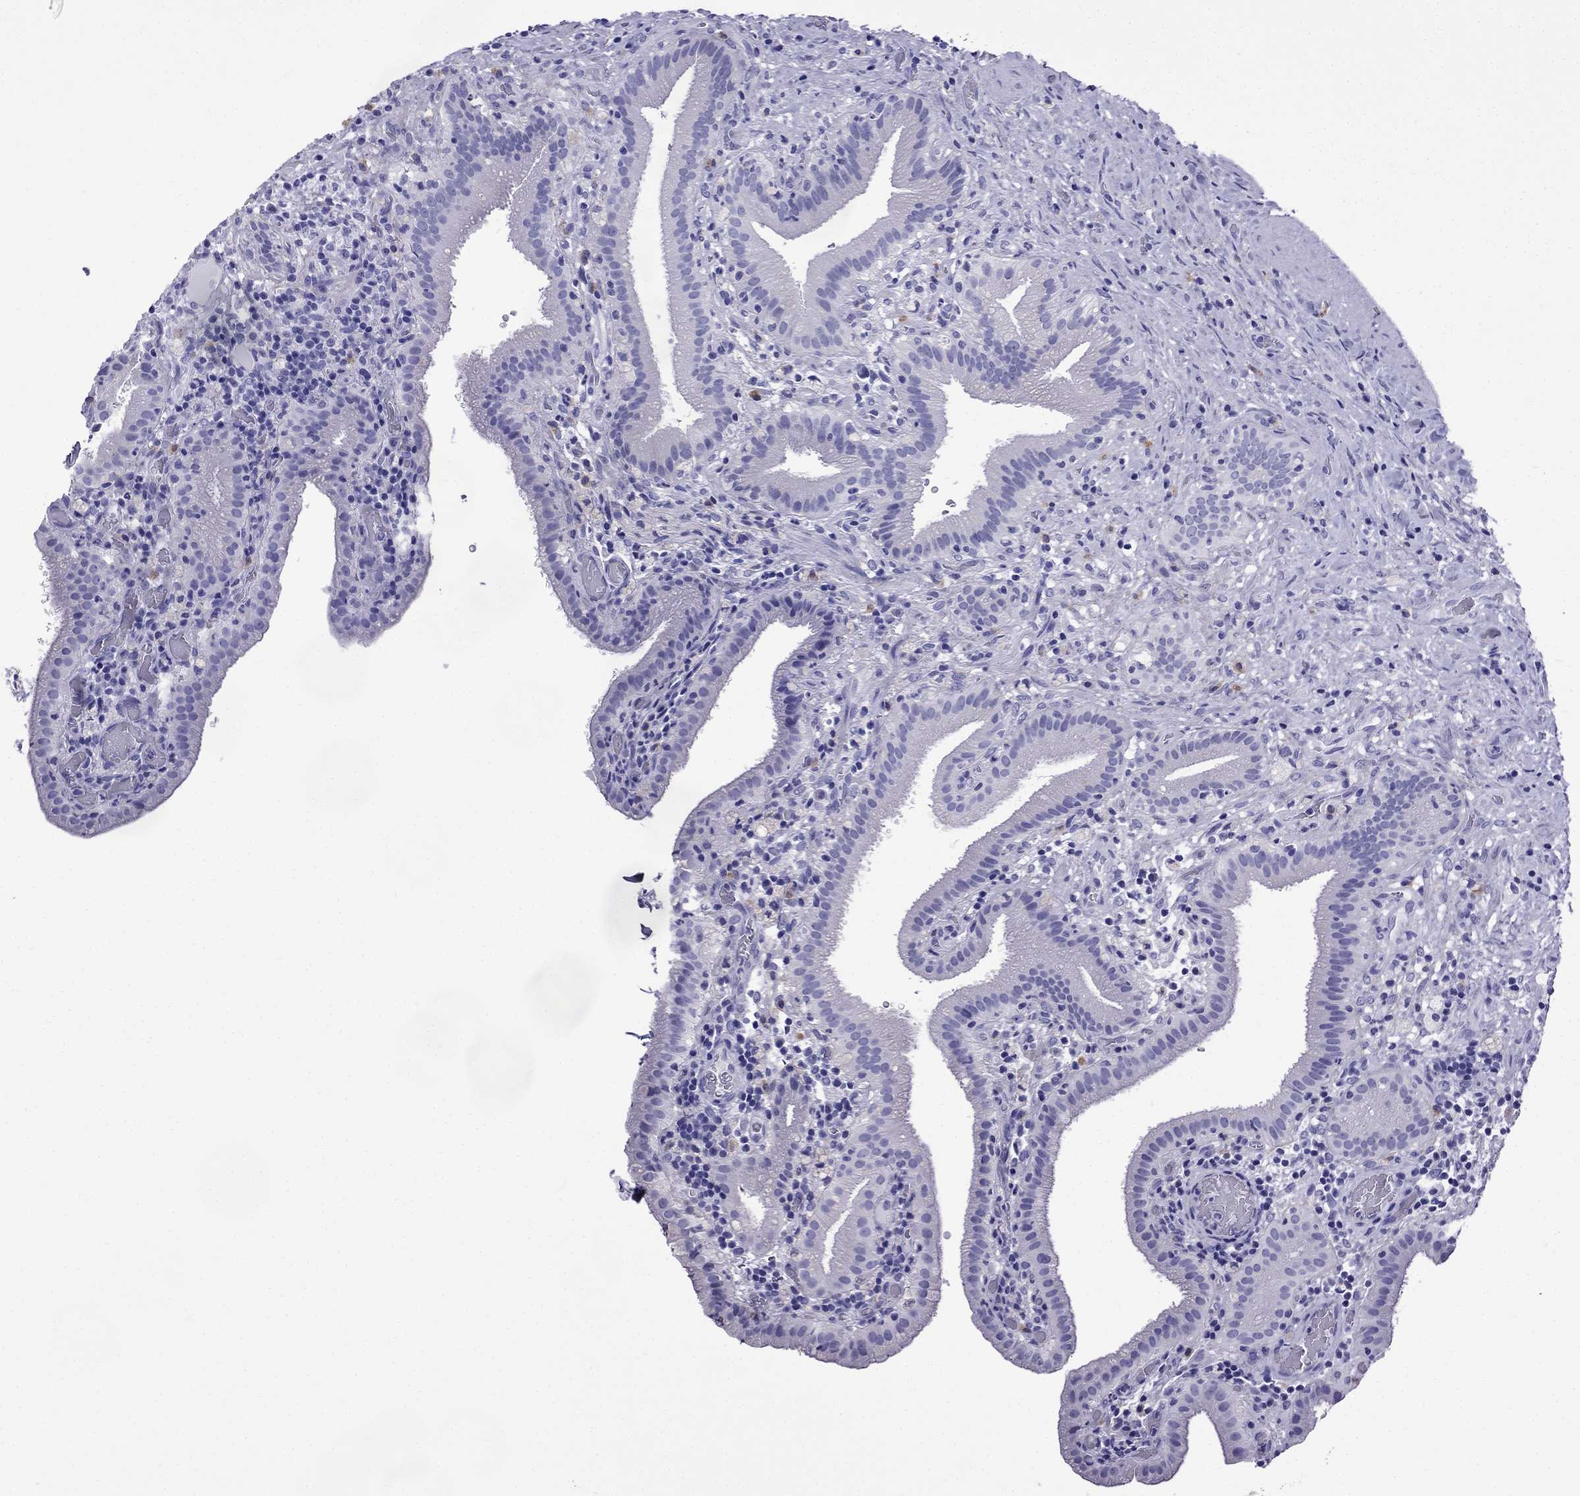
{"staining": {"intensity": "negative", "quantity": "none", "location": "none"}, "tissue": "gallbladder", "cell_type": "Glandular cells", "image_type": "normal", "snomed": [{"axis": "morphology", "description": "Normal tissue, NOS"}, {"axis": "topography", "description": "Gallbladder"}], "caption": "IHC micrograph of normal gallbladder: human gallbladder stained with DAB (3,3'-diaminobenzidine) displays no significant protein staining in glandular cells. (Brightfield microscopy of DAB (3,3'-diaminobenzidine) immunohistochemistry at high magnification).", "gene": "ARR3", "patient": {"sex": "male", "age": 62}}